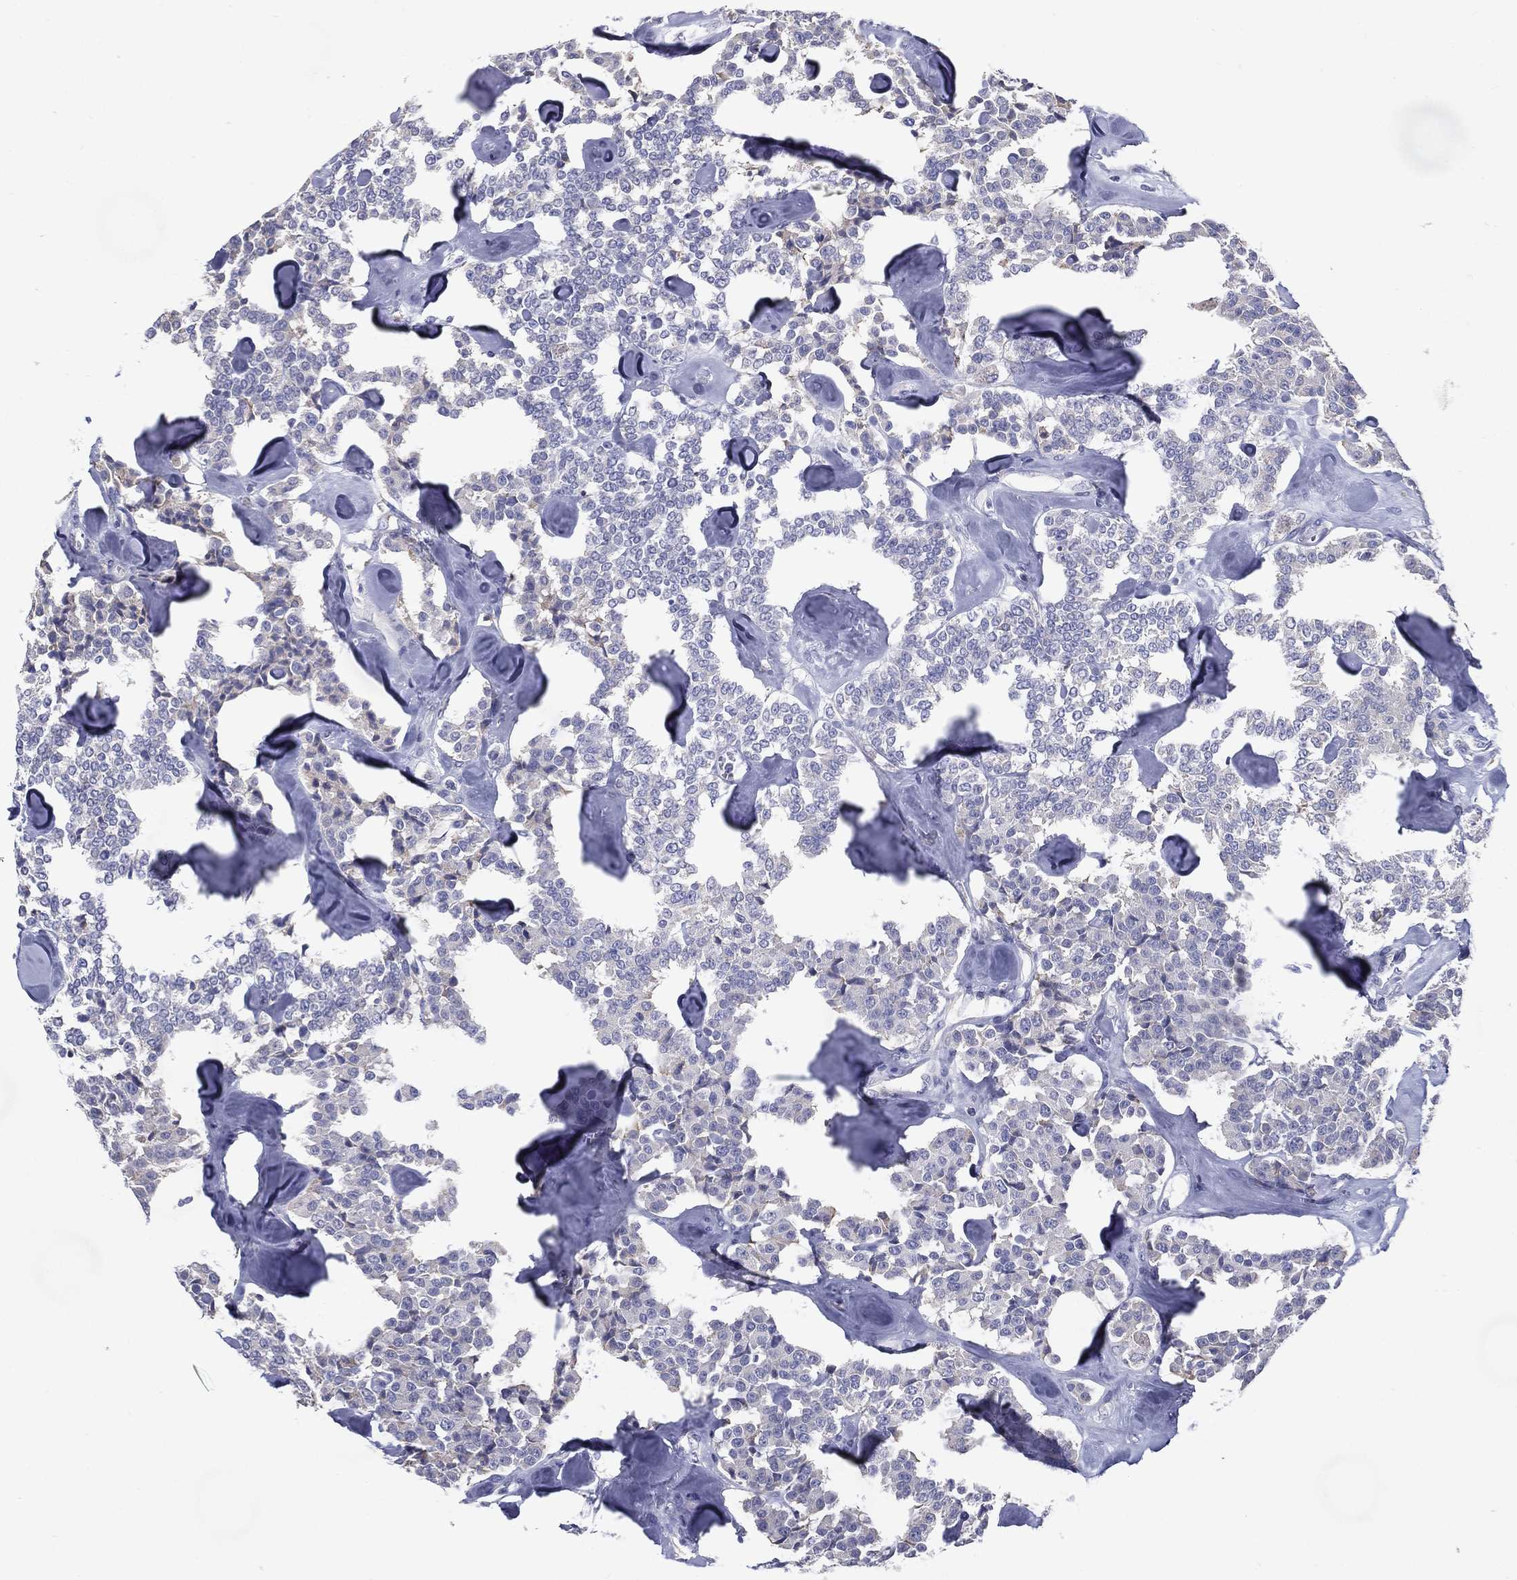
{"staining": {"intensity": "negative", "quantity": "none", "location": "none"}, "tissue": "carcinoid", "cell_type": "Tumor cells", "image_type": "cancer", "snomed": [{"axis": "morphology", "description": "Carcinoid, malignant, NOS"}, {"axis": "topography", "description": "Pancreas"}], "caption": "Carcinoid (malignant) stained for a protein using immunohistochemistry (IHC) displays no staining tumor cells.", "gene": "C19orf18", "patient": {"sex": "male", "age": 41}}